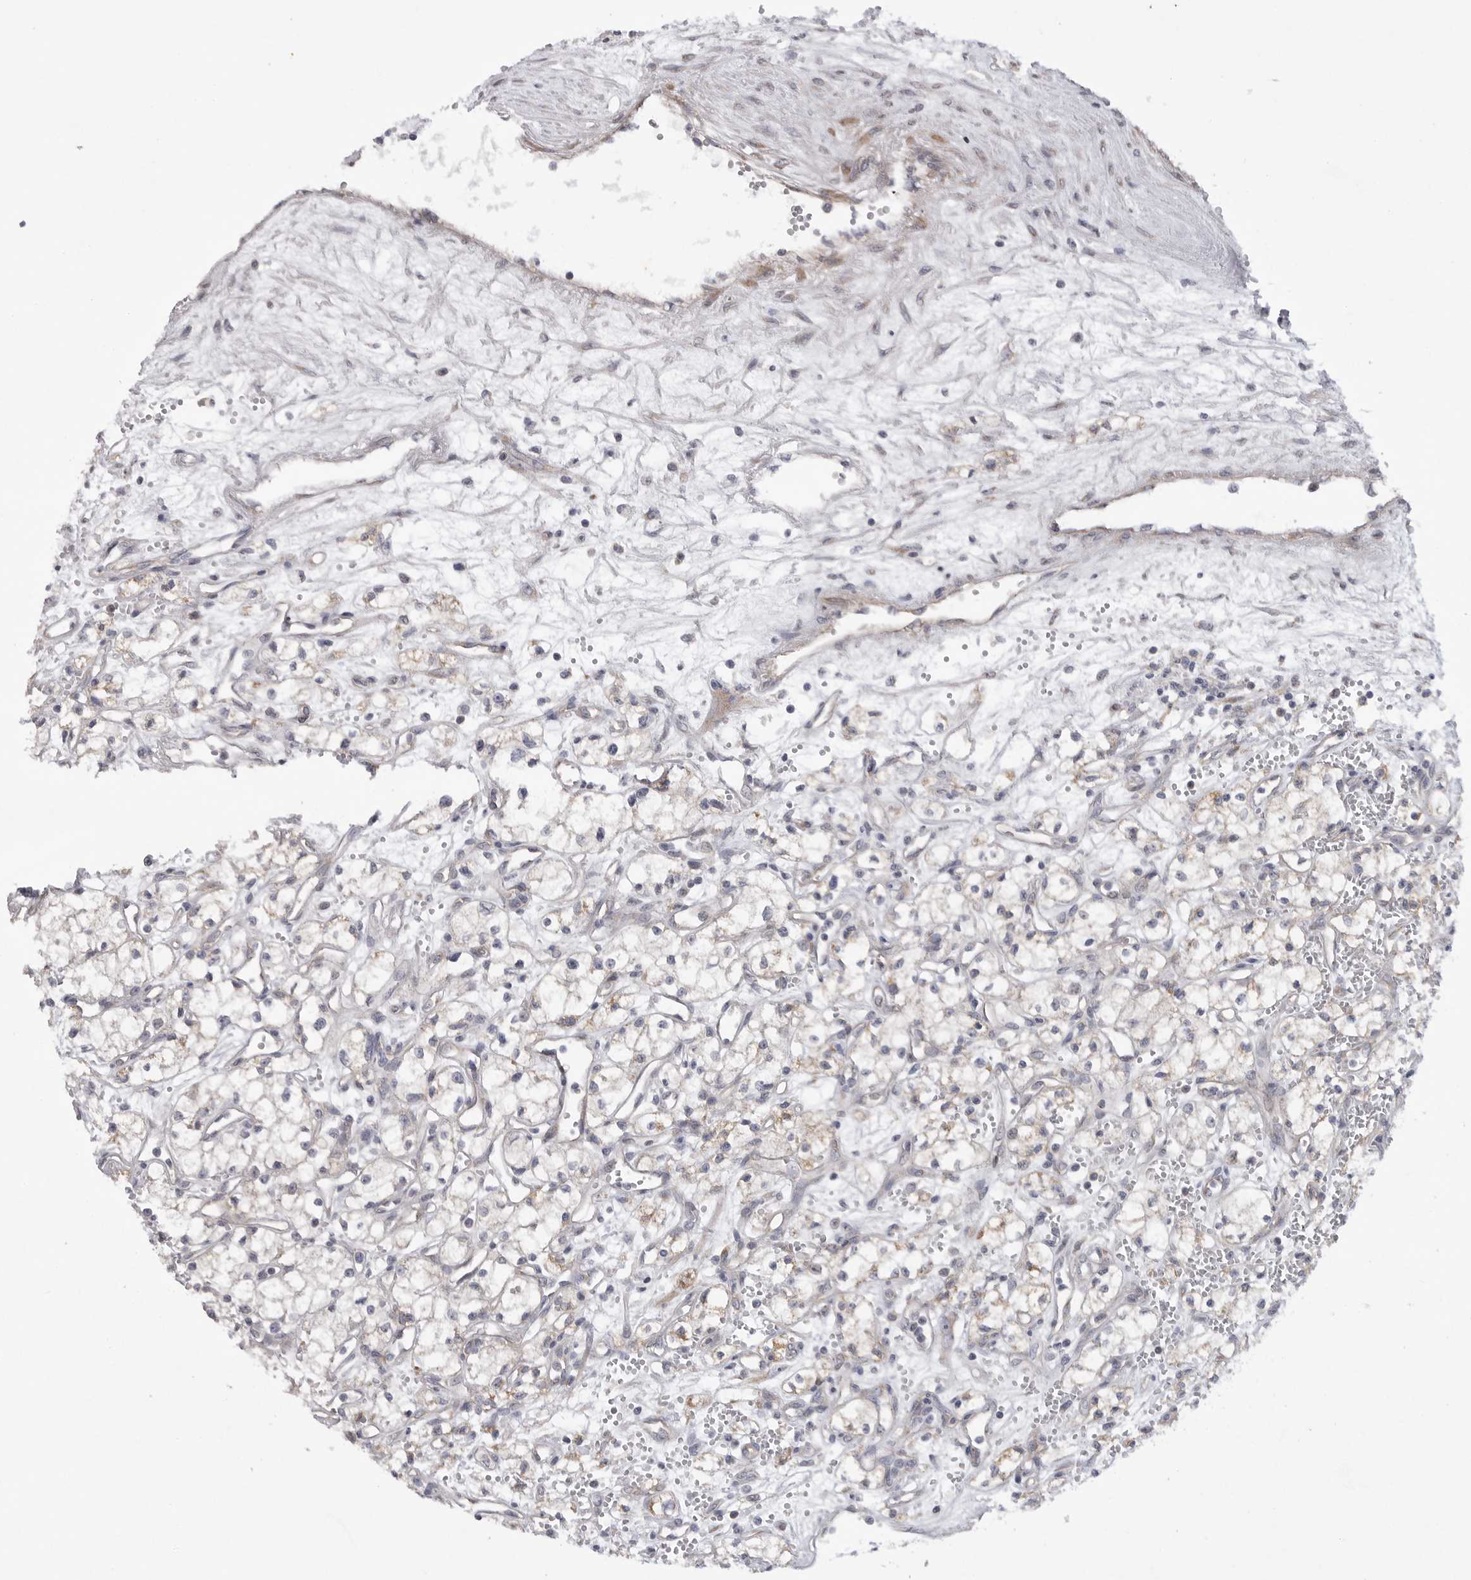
{"staining": {"intensity": "negative", "quantity": "none", "location": "none"}, "tissue": "renal cancer", "cell_type": "Tumor cells", "image_type": "cancer", "snomed": [{"axis": "morphology", "description": "Adenocarcinoma, NOS"}, {"axis": "topography", "description": "Kidney"}], "caption": "This is an immunohistochemistry micrograph of human renal cancer. There is no expression in tumor cells.", "gene": "FBXO43", "patient": {"sex": "male", "age": 59}}